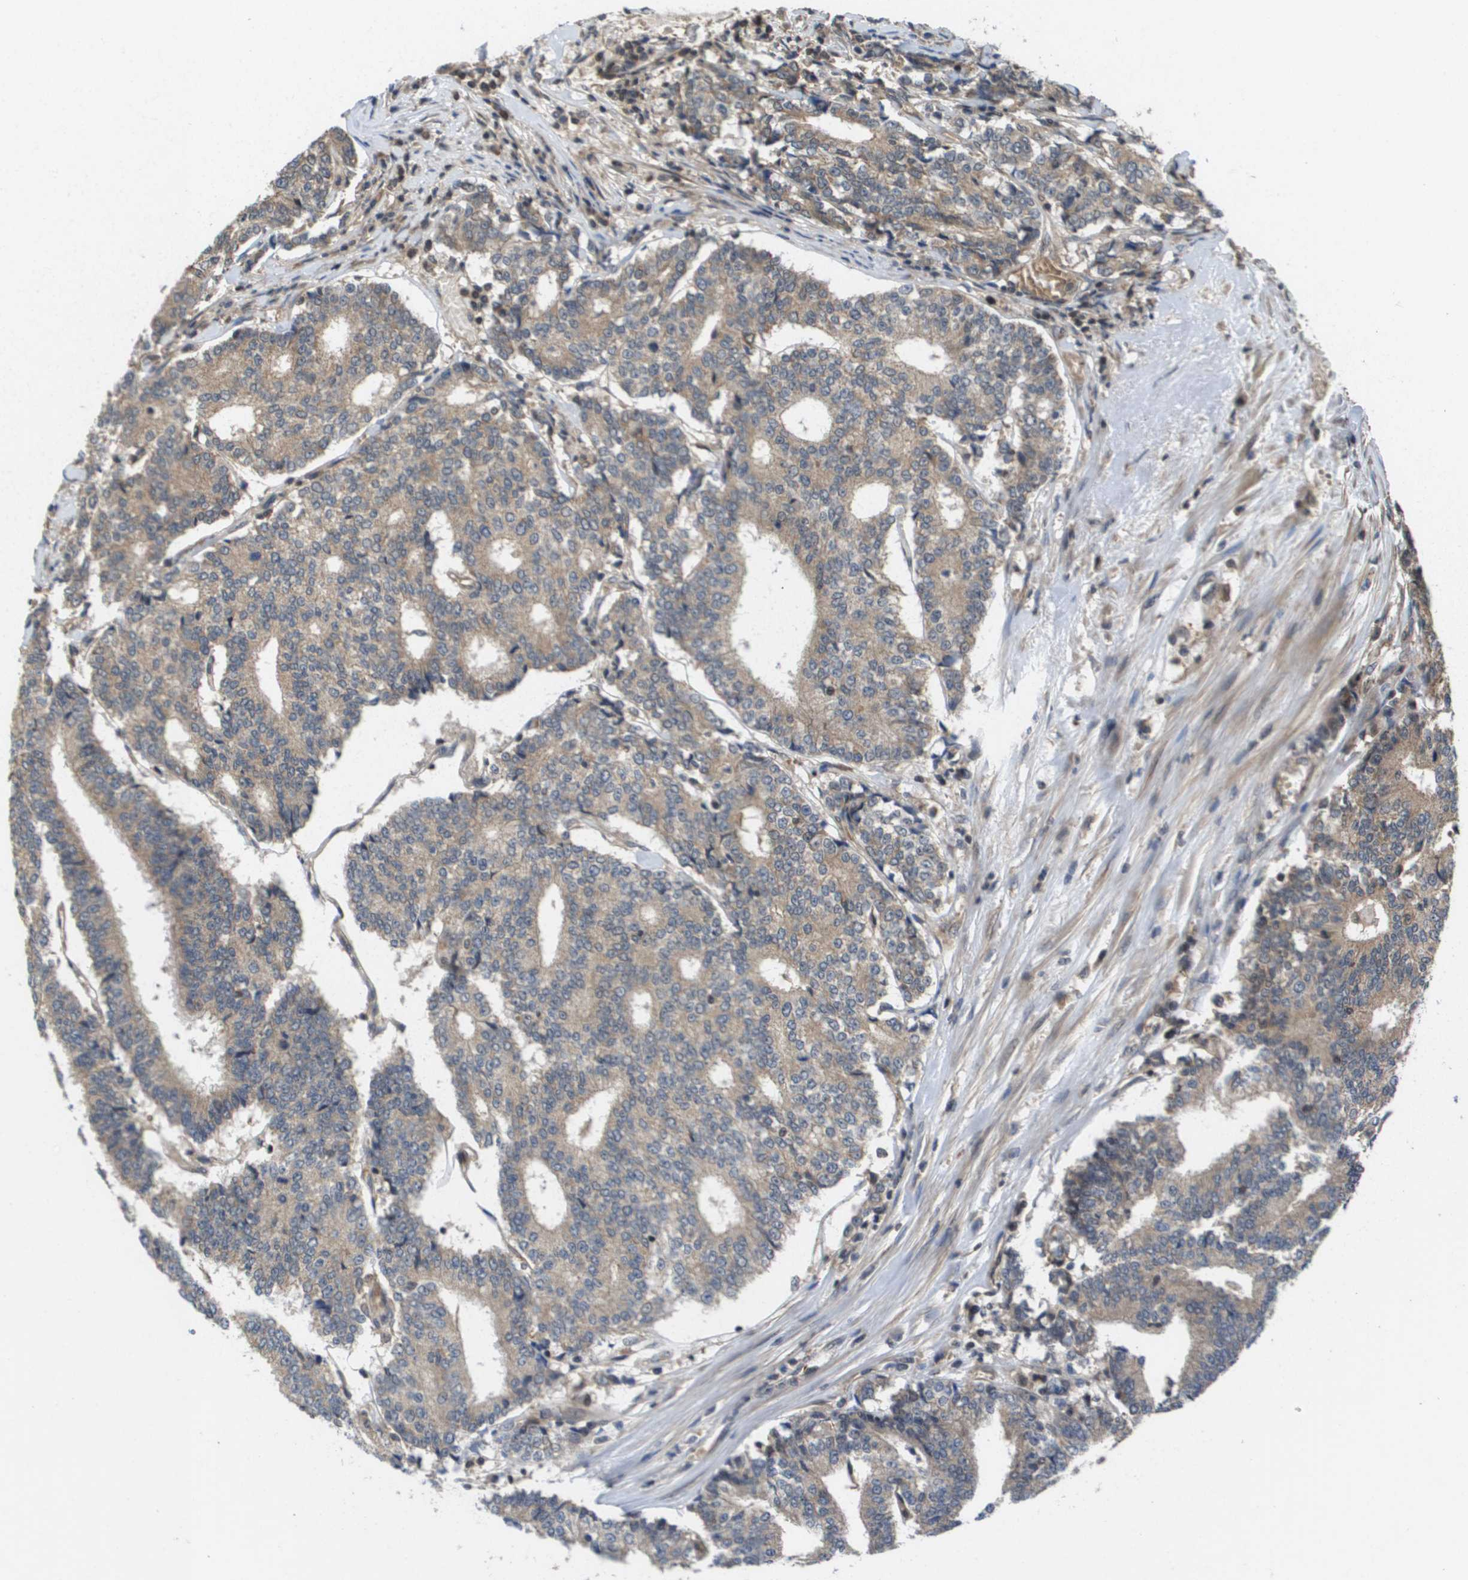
{"staining": {"intensity": "weak", "quantity": "25%-75%", "location": "cytoplasmic/membranous"}, "tissue": "prostate cancer", "cell_type": "Tumor cells", "image_type": "cancer", "snomed": [{"axis": "morphology", "description": "Normal tissue, NOS"}, {"axis": "morphology", "description": "Adenocarcinoma, High grade"}, {"axis": "topography", "description": "Prostate"}, {"axis": "topography", "description": "Seminal veicle"}], "caption": "Immunohistochemistry staining of prostate cancer, which reveals low levels of weak cytoplasmic/membranous staining in approximately 25%-75% of tumor cells indicating weak cytoplasmic/membranous protein staining. The staining was performed using DAB (3,3'-diaminobenzidine) (brown) for protein detection and nuclei were counterstained in hematoxylin (blue).", "gene": "RBM38", "patient": {"sex": "male", "age": 55}}